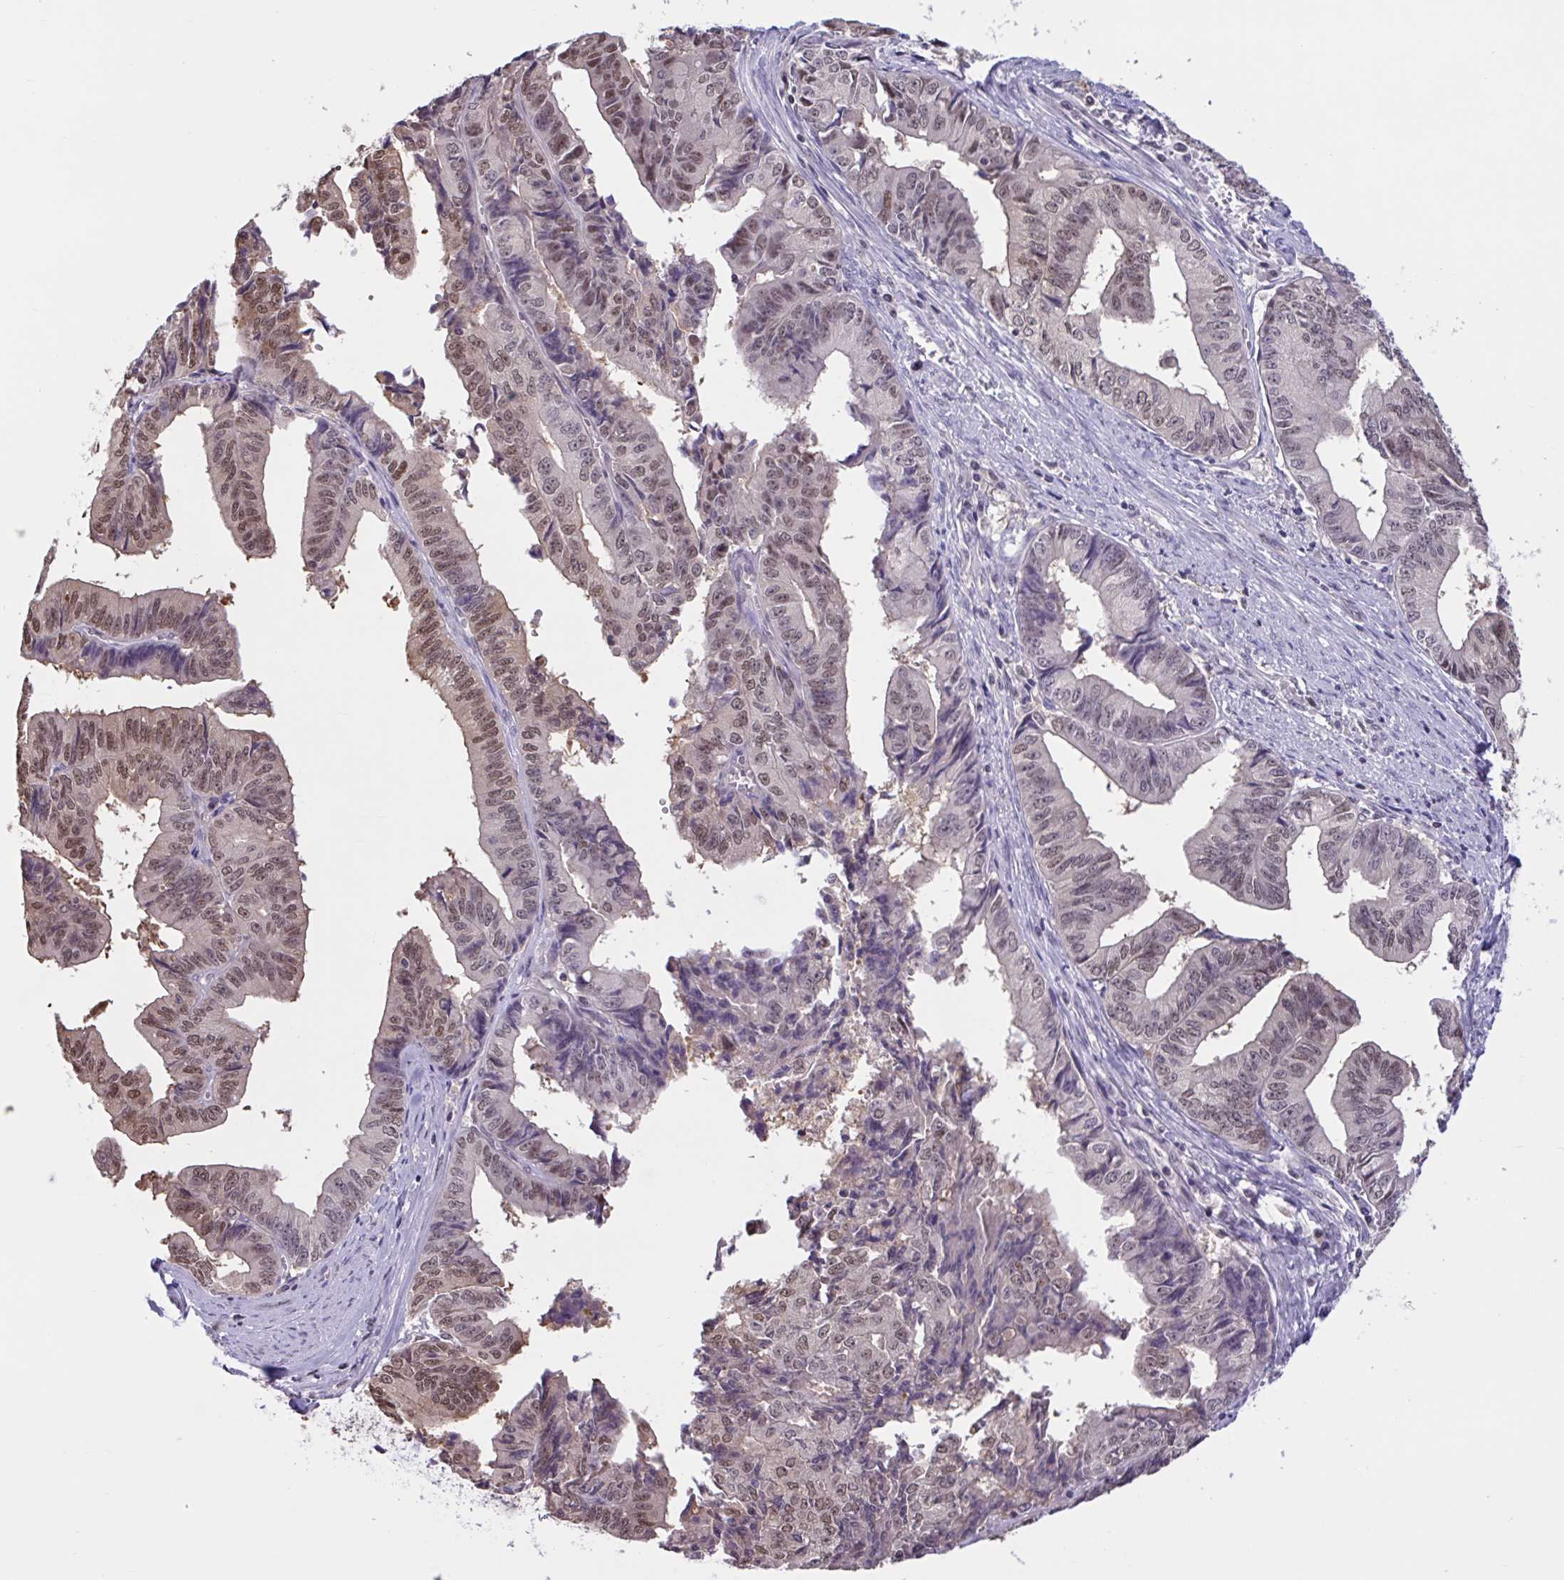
{"staining": {"intensity": "moderate", "quantity": "25%-75%", "location": "nuclear"}, "tissue": "endometrial cancer", "cell_type": "Tumor cells", "image_type": "cancer", "snomed": [{"axis": "morphology", "description": "Adenocarcinoma, NOS"}, {"axis": "topography", "description": "Endometrium"}], "caption": "There is medium levels of moderate nuclear expression in tumor cells of endometrial cancer (adenocarcinoma), as demonstrated by immunohistochemical staining (brown color).", "gene": "RBL1", "patient": {"sex": "female", "age": 65}}